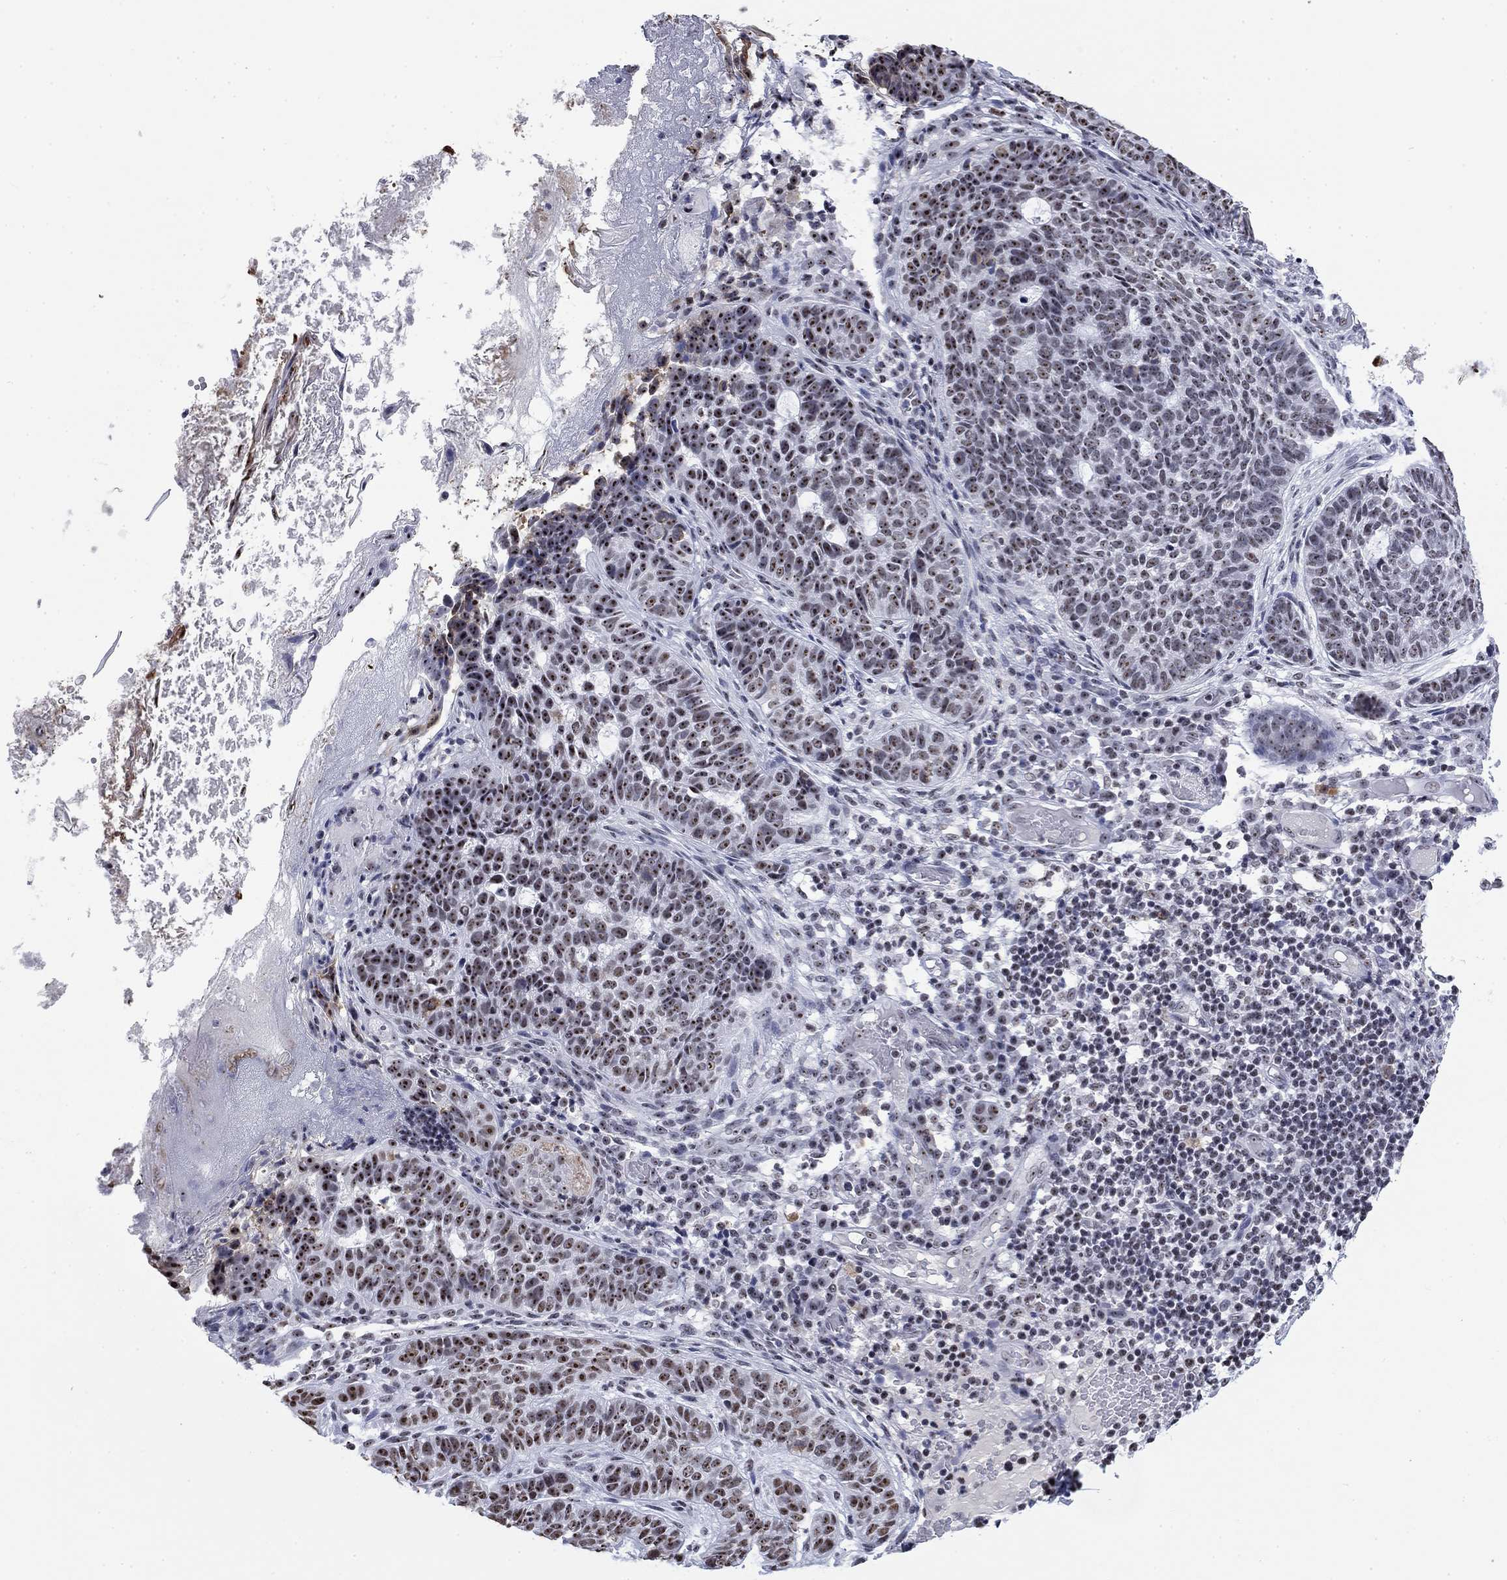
{"staining": {"intensity": "moderate", "quantity": ">75%", "location": "nuclear"}, "tissue": "skin cancer", "cell_type": "Tumor cells", "image_type": "cancer", "snomed": [{"axis": "morphology", "description": "Basal cell carcinoma"}, {"axis": "topography", "description": "Skin"}], "caption": "This is a micrograph of immunohistochemistry staining of skin cancer, which shows moderate expression in the nuclear of tumor cells.", "gene": "CSRNP3", "patient": {"sex": "female", "age": 69}}